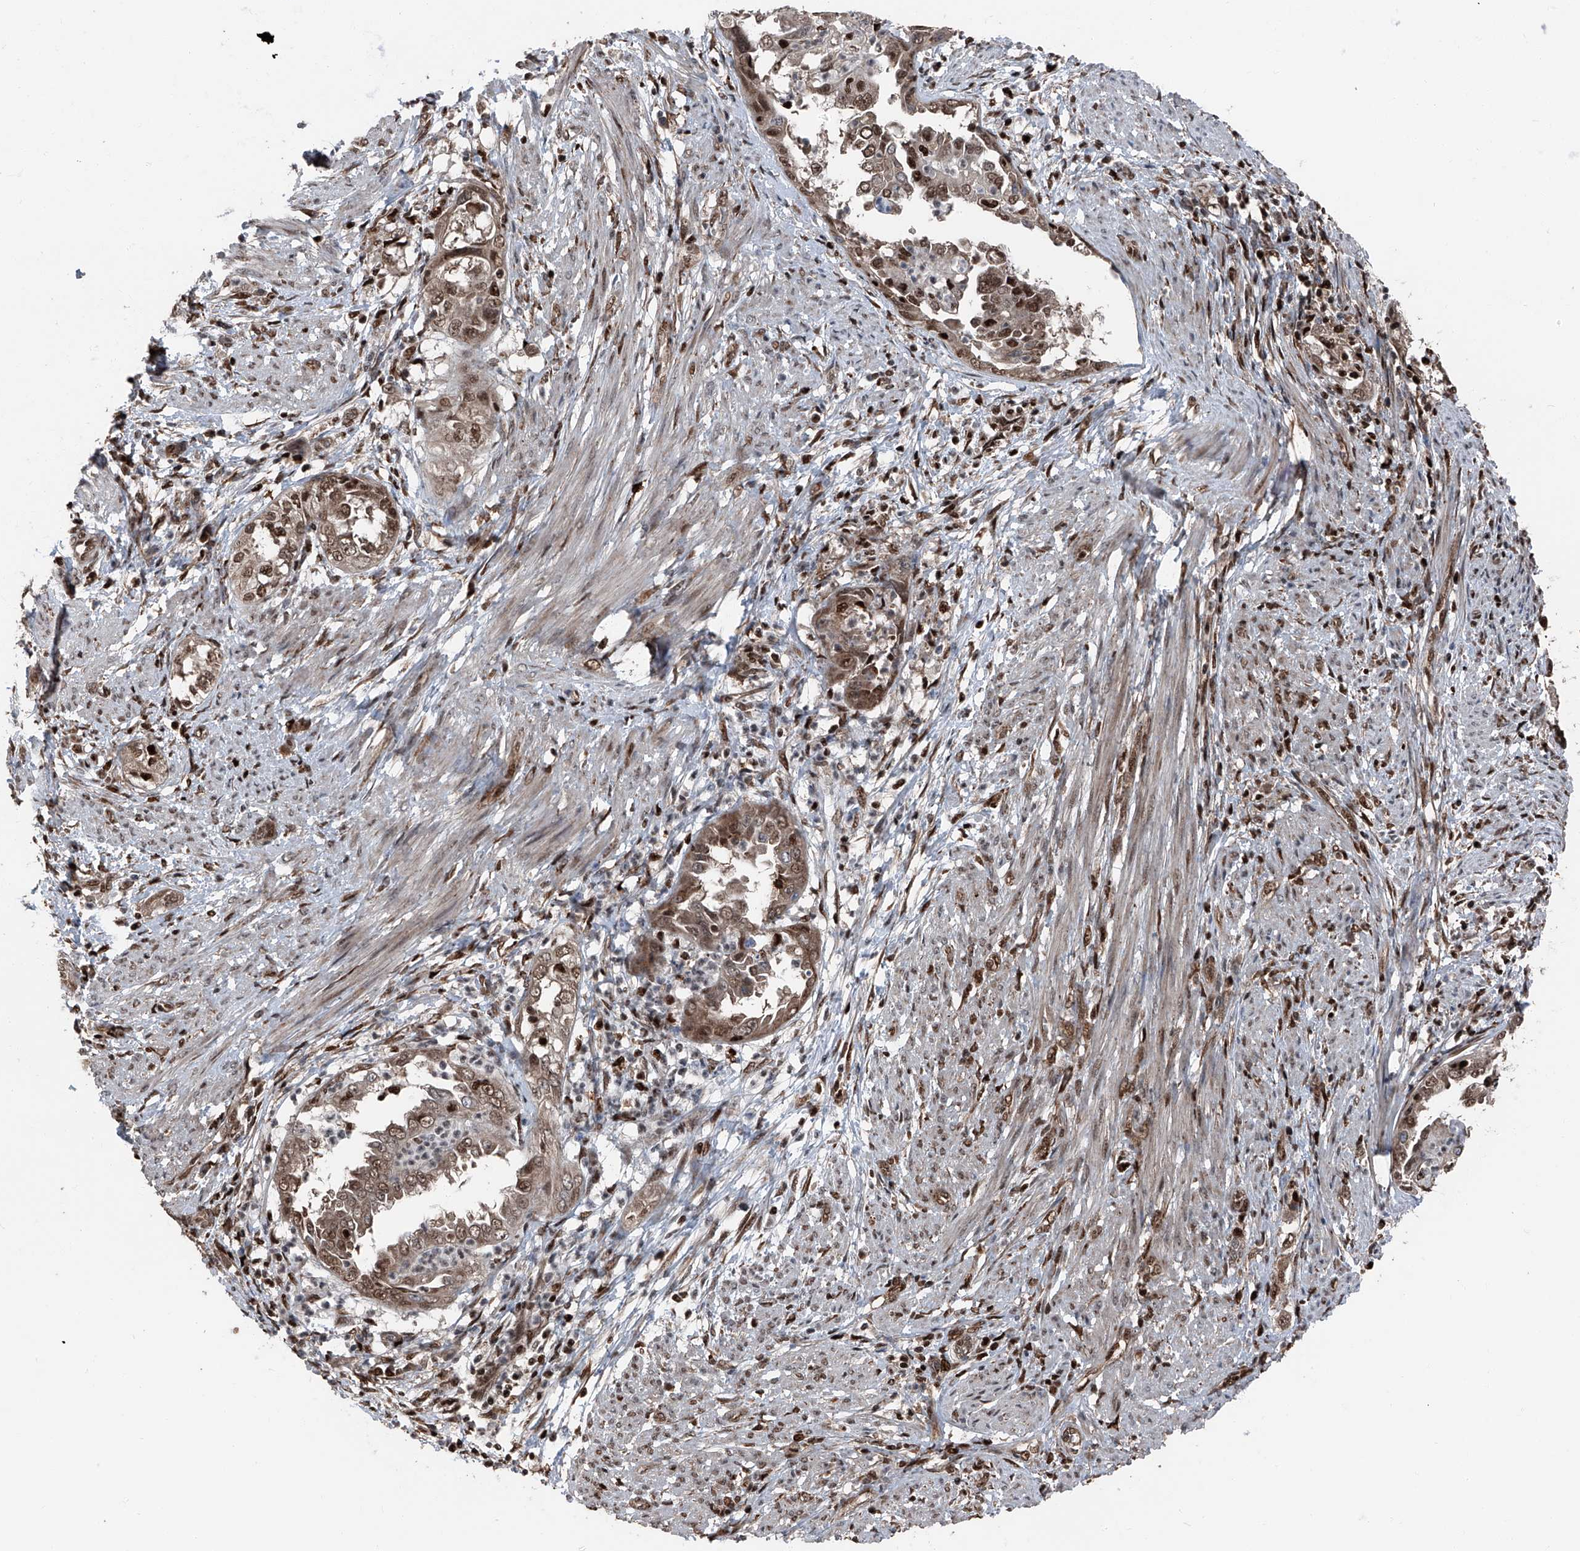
{"staining": {"intensity": "strong", "quantity": ">75%", "location": "cytoplasmic/membranous,nuclear"}, "tissue": "endometrial cancer", "cell_type": "Tumor cells", "image_type": "cancer", "snomed": [{"axis": "morphology", "description": "Adenocarcinoma, NOS"}, {"axis": "topography", "description": "Endometrium"}], "caption": "Immunohistochemical staining of human endometrial adenocarcinoma exhibits high levels of strong cytoplasmic/membranous and nuclear positivity in approximately >75% of tumor cells.", "gene": "FKBP5", "patient": {"sex": "female", "age": 85}}